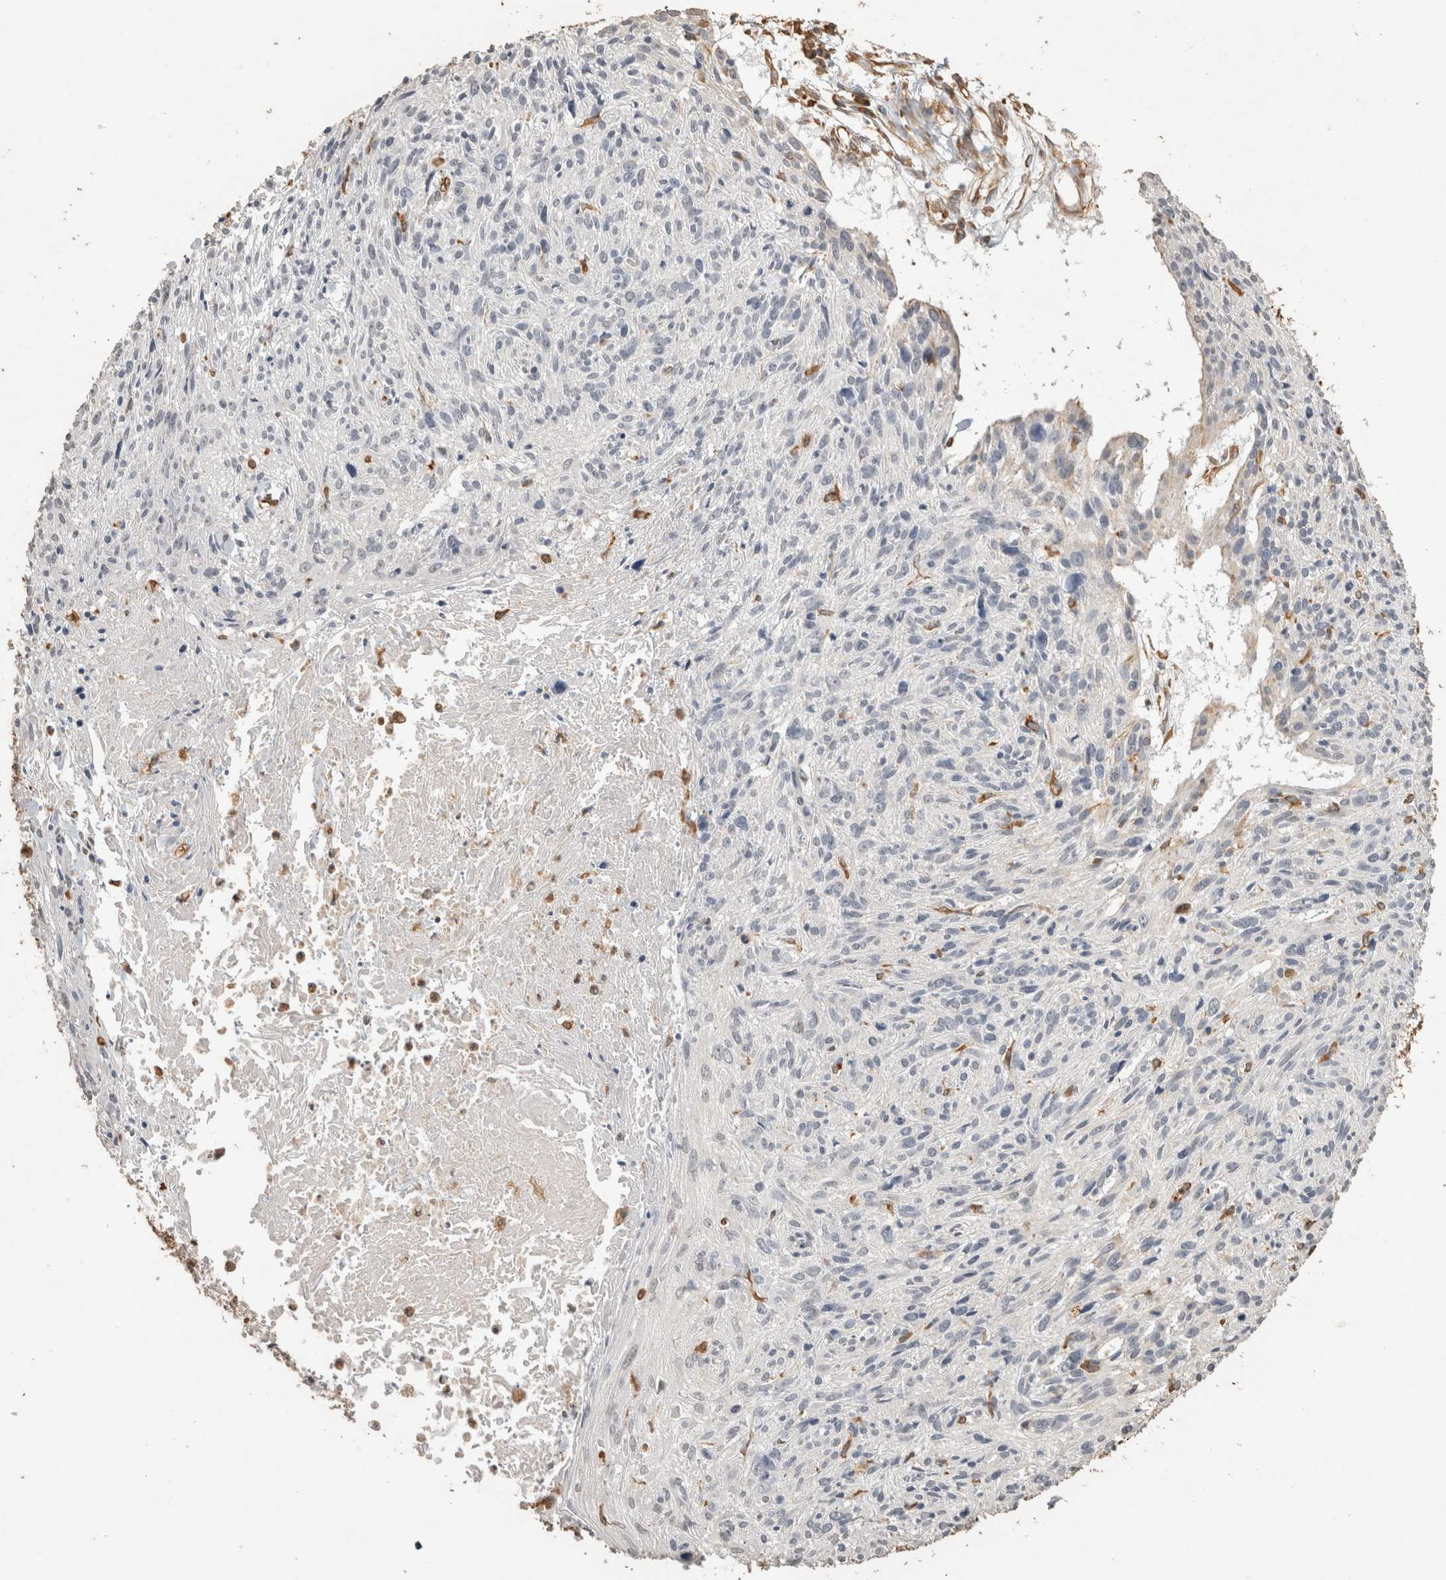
{"staining": {"intensity": "negative", "quantity": "none", "location": "none"}, "tissue": "cervical cancer", "cell_type": "Tumor cells", "image_type": "cancer", "snomed": [{"axis": "morphology", "description": "Squamous cell carcinoma, NOS"}, {"axis": "topography", "description": "Cervix"}], "caption": "There is no significant expression in tumor cells of squamous cell carcinoma (cervical). (DAB immunohistochemistry (IHC) visualized using brightfield microscopy, high magnification).", "gene": "REPS2", "patient": {"sex": "female", "age": 51}}